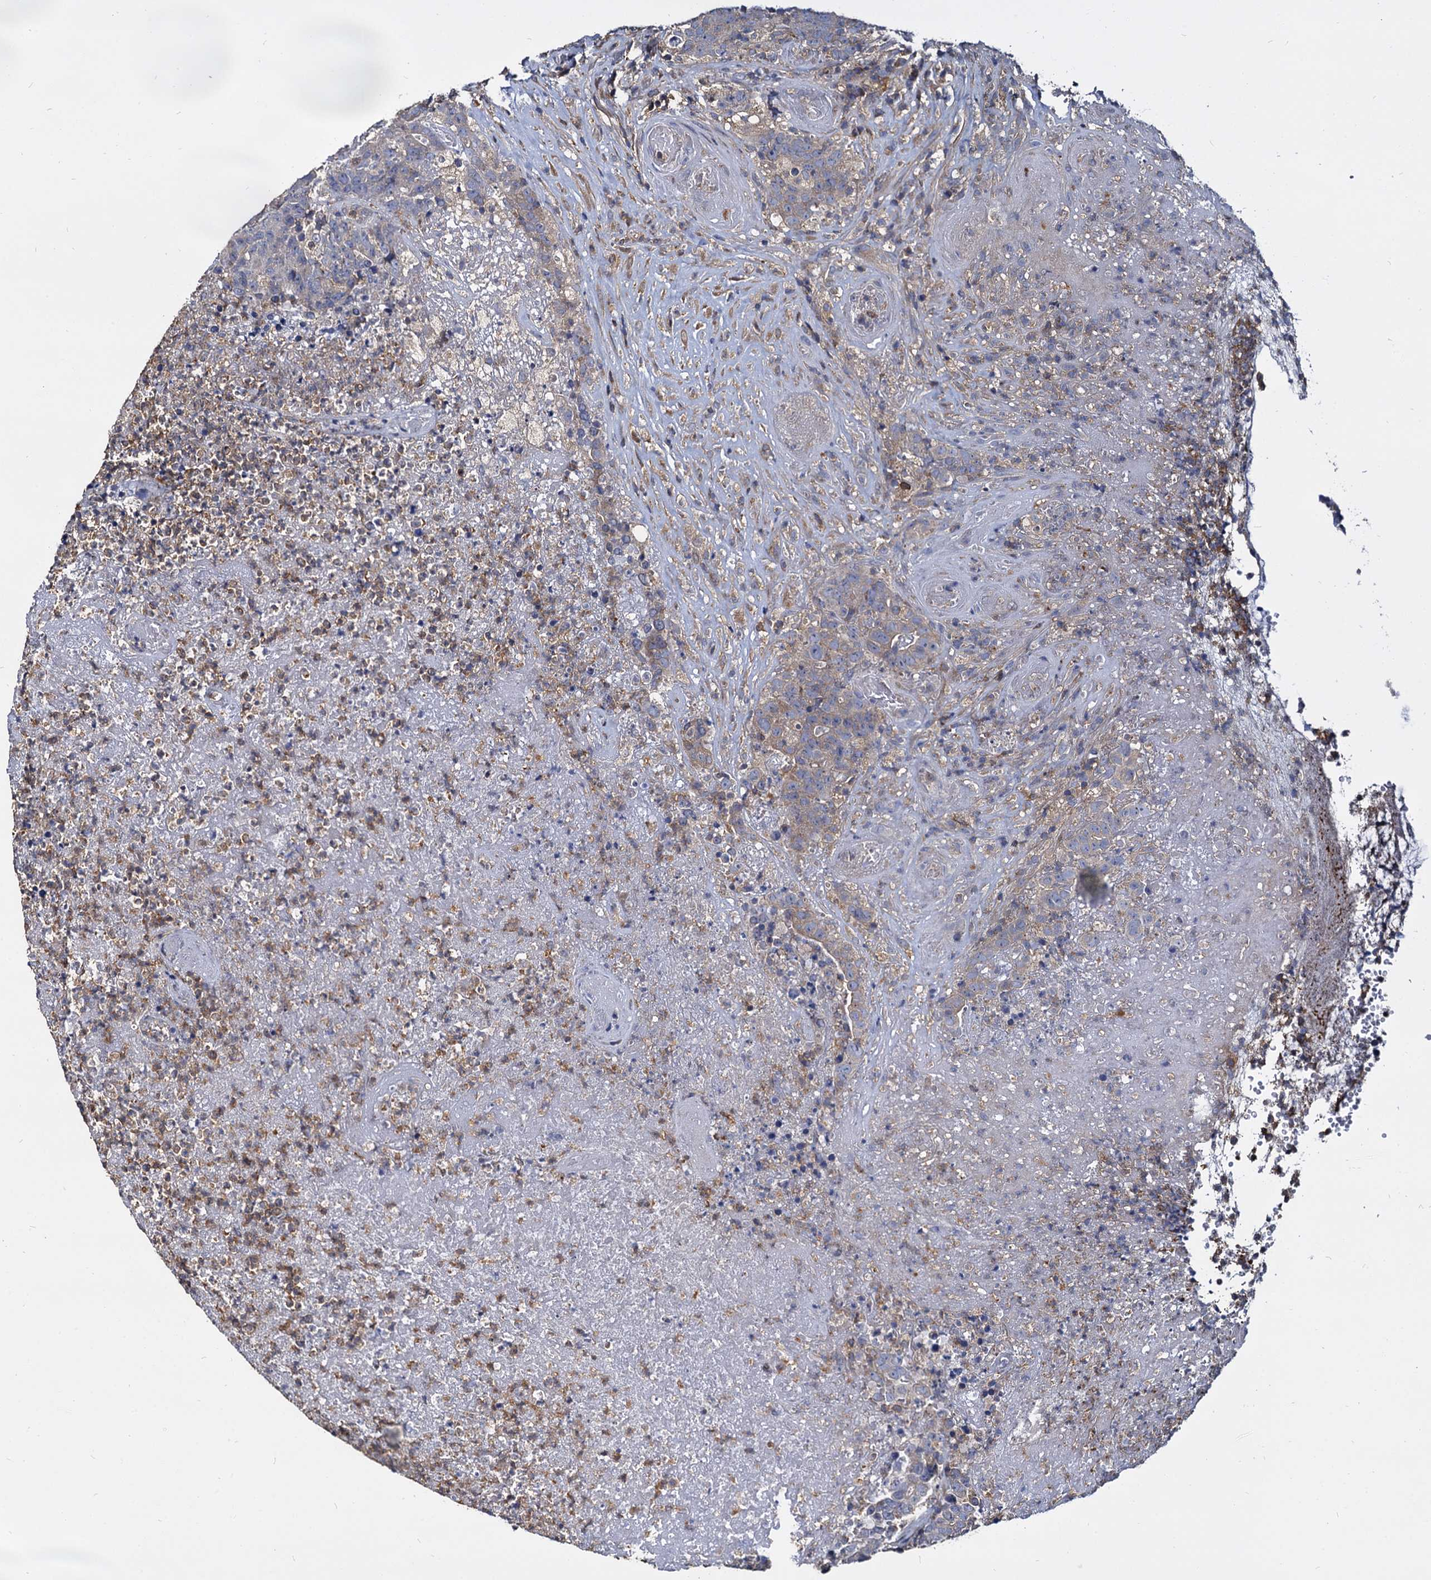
{"staining": {"intensity": "weak", "quantity": "<25%", "location": "cytoplasmic/membranous"}, "tissue": "colorectal cancer", "cell_type": "Tumor cells", "image_type": "cancer", "snomed": [{"axis": "morphology", "description": "Adenocarcinoma, NOS"}, {"axis": "topography", "description": "Colon"}], "caption": "Colorectal cancer was stained to show a protein in brown. There is no significant staining in tumor cells.", "gene": "ANKRD13A", "patient": {"sex": "female", "age": 75}}